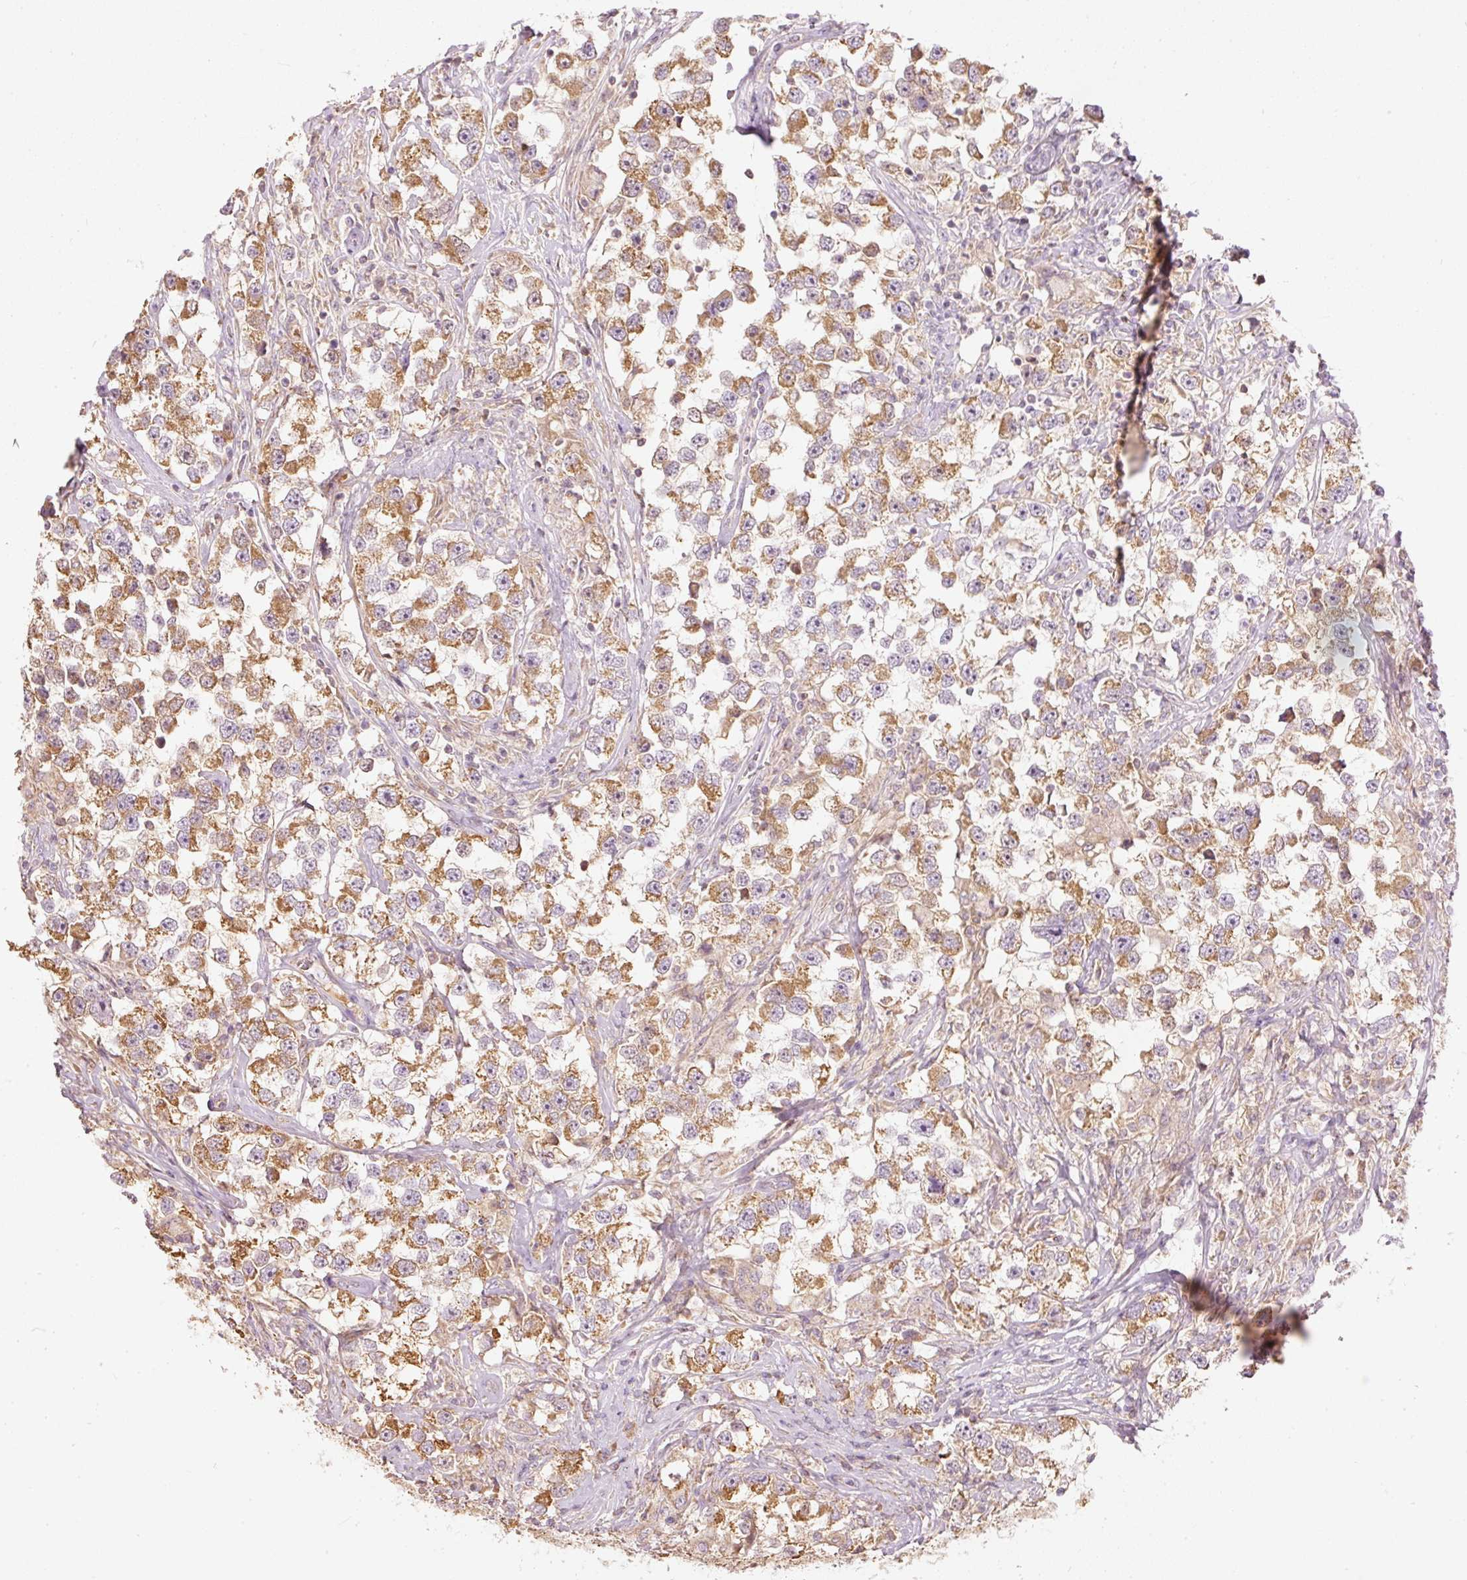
{"staining": {"intensity": "moderate", "quantity": ">75%", "location": "cytoplasmic/membranous"}, "tissue": "testis cancer", "cell_type": "Tumor cells", "image_type": "cancer", "snomed": [{"axis": "morphology", "description": "Seminoma, NOS"}, {"axis": "topography", "description": "Testis"}], "caption": "Immunohistochemical staining of testis cancer exhibits medium levels of moderate cytoplasmic/membranous protein staining in approximately >75% of tumor cells. (Stains: DAB in brown, nuclei in blue, Microscopy: brightfield microscopy at high magnification).", "gene": "PSENEN", "patient": {"sex": "male", "age": 46}}